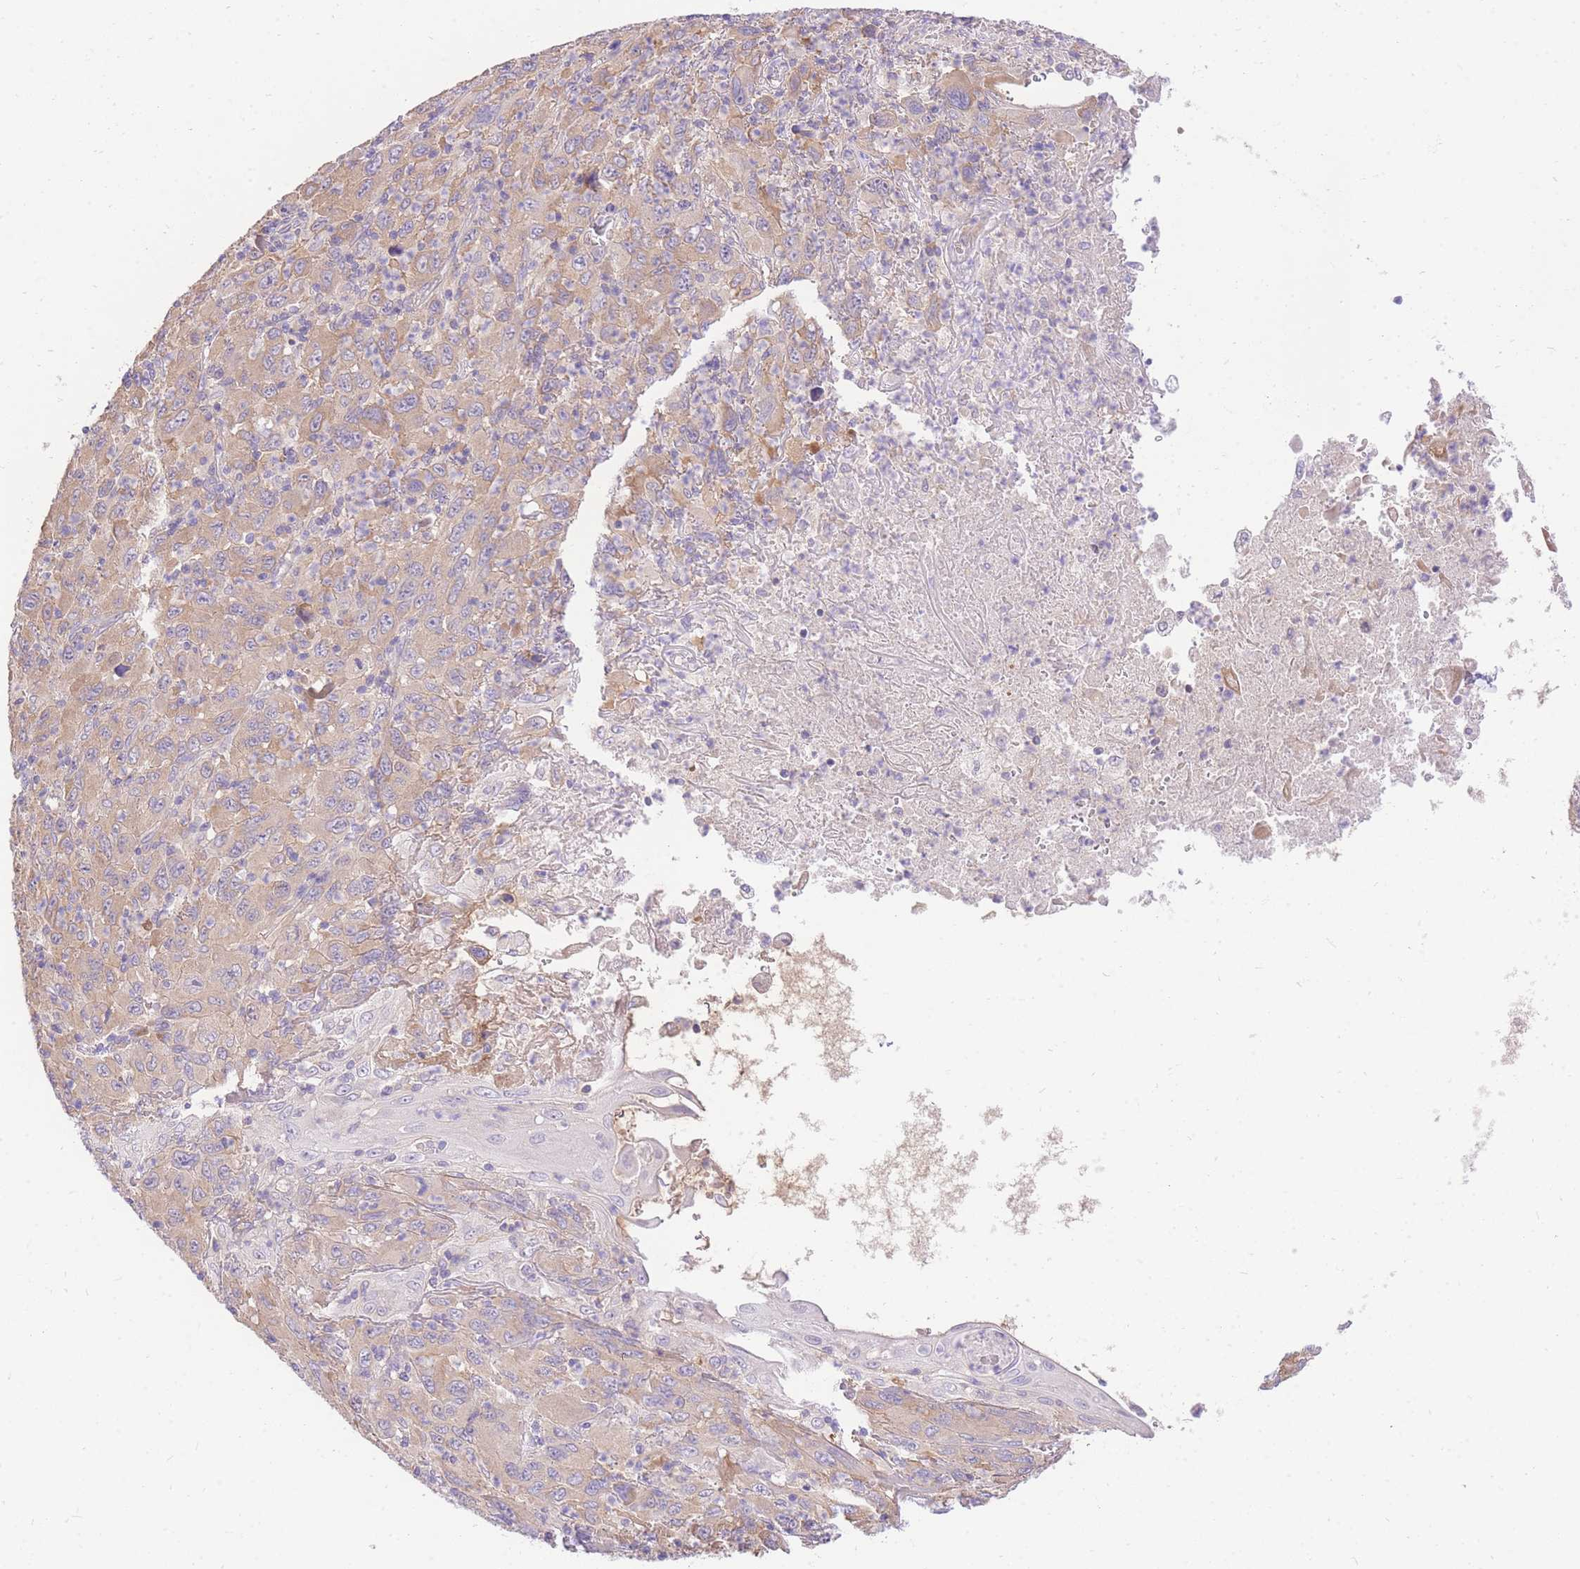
{"staining": {"intensity": "weak", "quantity": ">75%", "location": "cytoplasmic/membranous"}, "tissue": "melanoma", "cell_type": "Tumor cells", "image_type": "cancer", "snomed": [{"axis": "morphology", "description": "Malignant melanoma, Metastatic site"}, {"axis": "topography", "description": "Skin"}], "caption": "Immunohistochemical staining of malignant melanoma (metastatic site) displays low levels of weak cytoplasmic/membranous staining in about >75% of tumor cells.", "gene": "LIPH", "patient": {"sex": "female", "age": 56}}